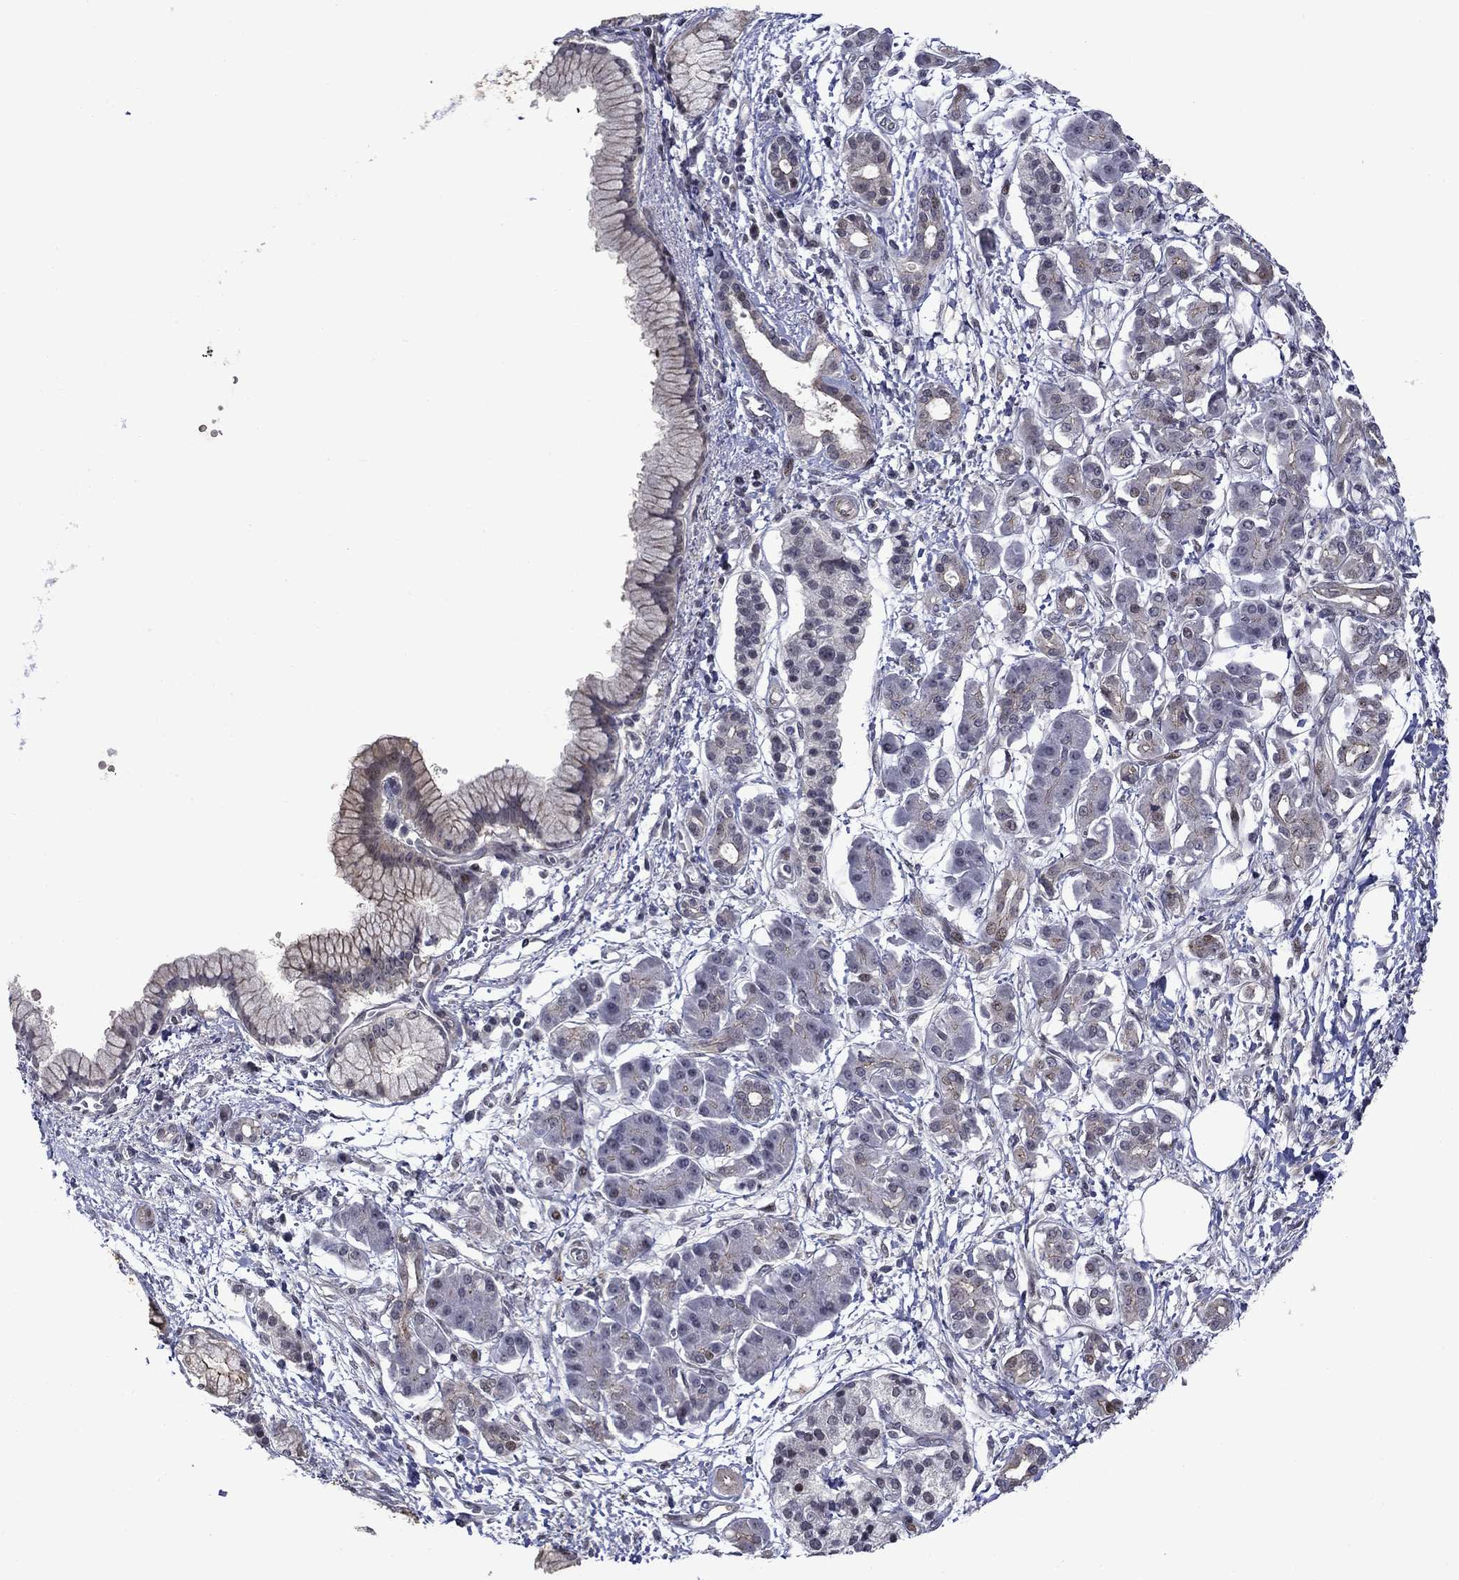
{"staining": {"intensity": "negative", "quantity": "none", "location": "none"}, "tissue": "pancreatic cancer", "cell_type": "Tumor cells", "image_type": "cancer", "snomed": [{"axis": "morphology", "description": "Adenocarcinoma, NOS"}, {"axis": "topography", "description": "Pancreas"}], "caption": "This is an IHC histopathology image of human adenocarcinoma (pancreatic). There is no staining in tumor cells.", "gene": "B3GAT1", "patient": {"sex": "male", "age": 72}}